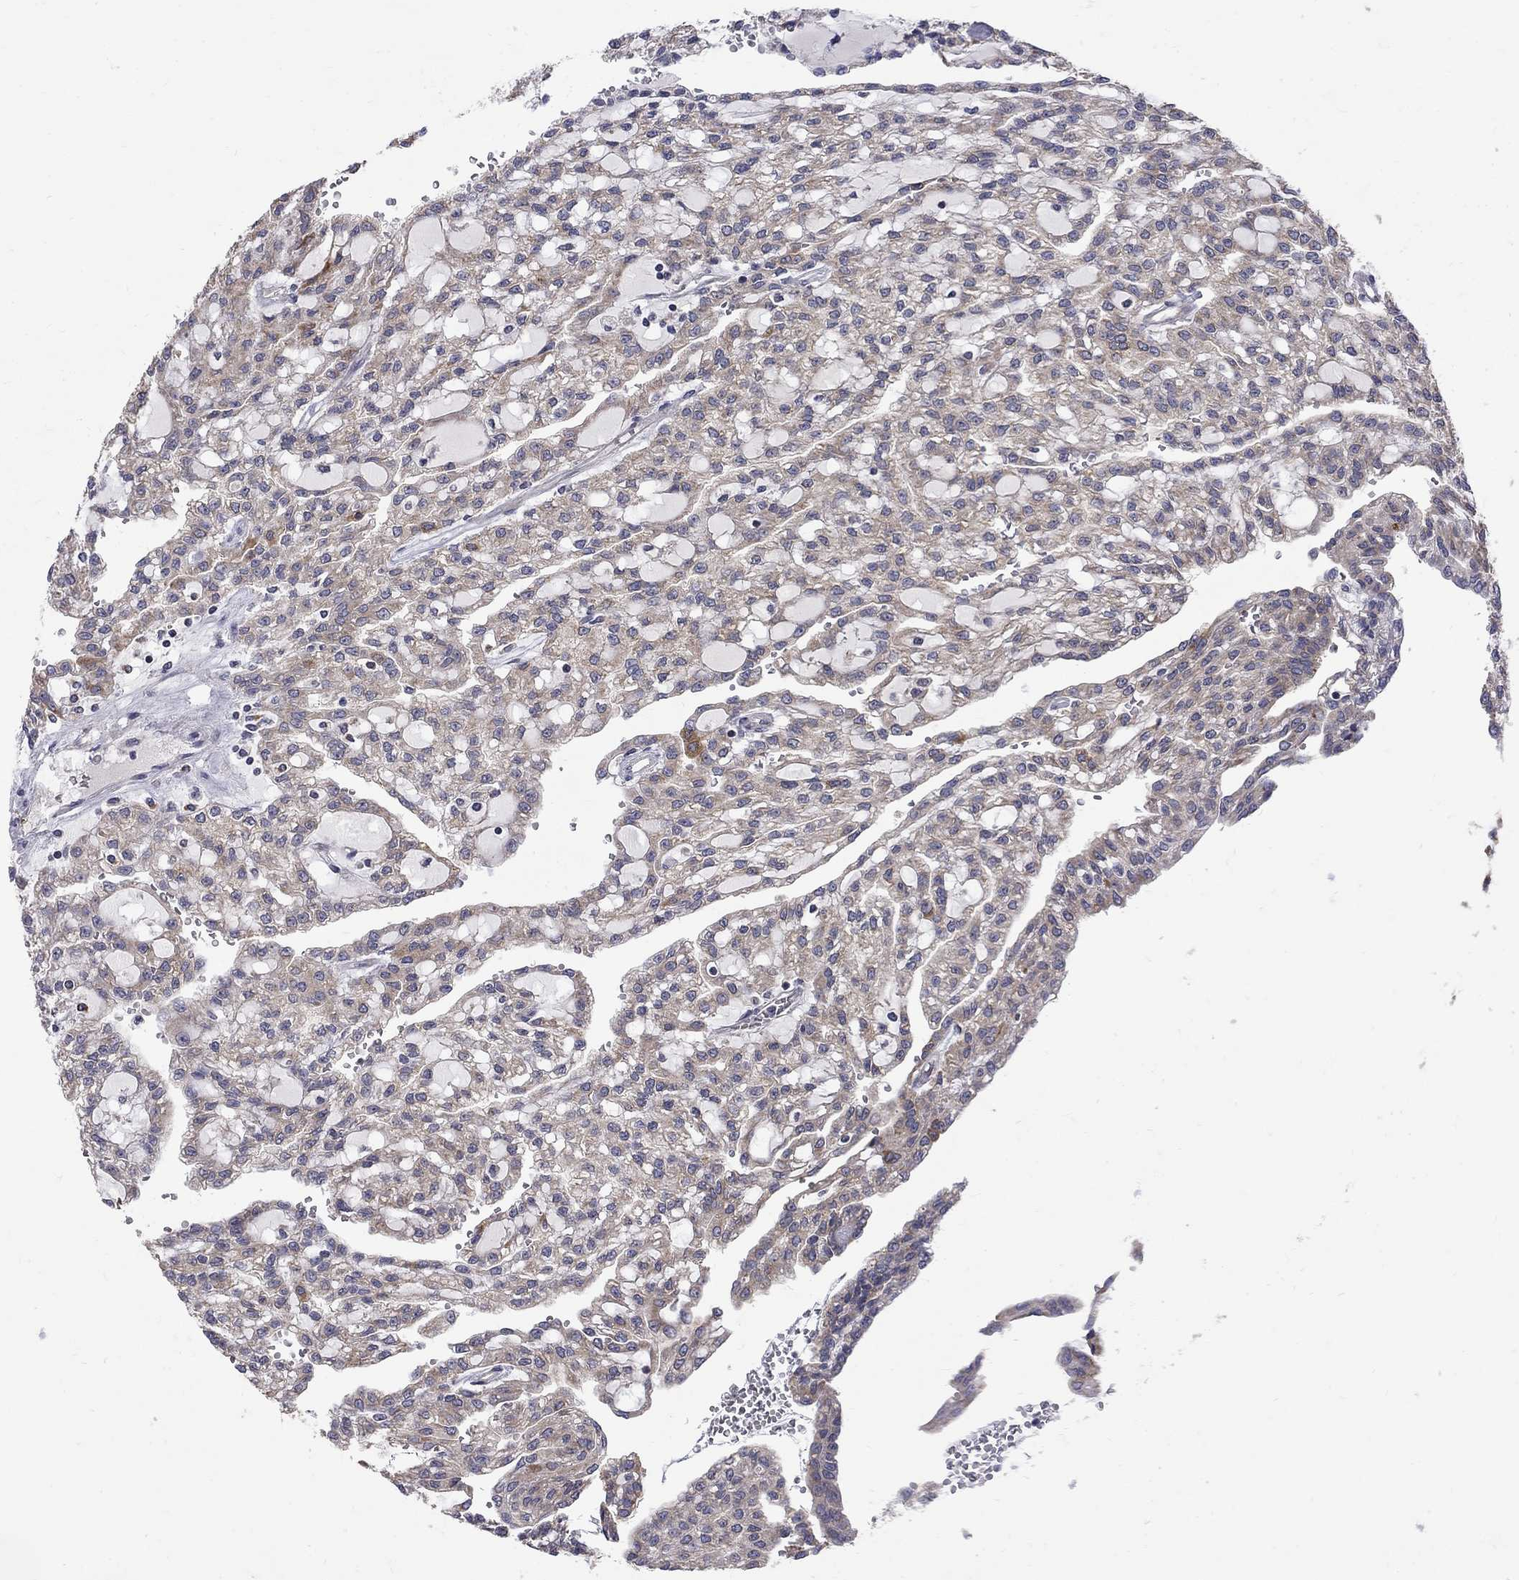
{"staining": {"intensity": "moderate", "quantity": "<25%", "location": "cytoplasmic/membranous"}, "tissue": "renal cancer", "cell_type": "Tumor cells", "image_type": "cancer", "snomed": [{"axis": "morphology", "description": "Adenocarcinoma, NOS"}, {"axis": "topography", "description": "Kidney"}], "caption": "IHC of renal adenocarcinoma displays low levels of moderate cytoplasmic/membranous staining in approximately <25% of tumor cells.", "gene": "SH2B1", "patient": {"sex": "male", "age": 63}}